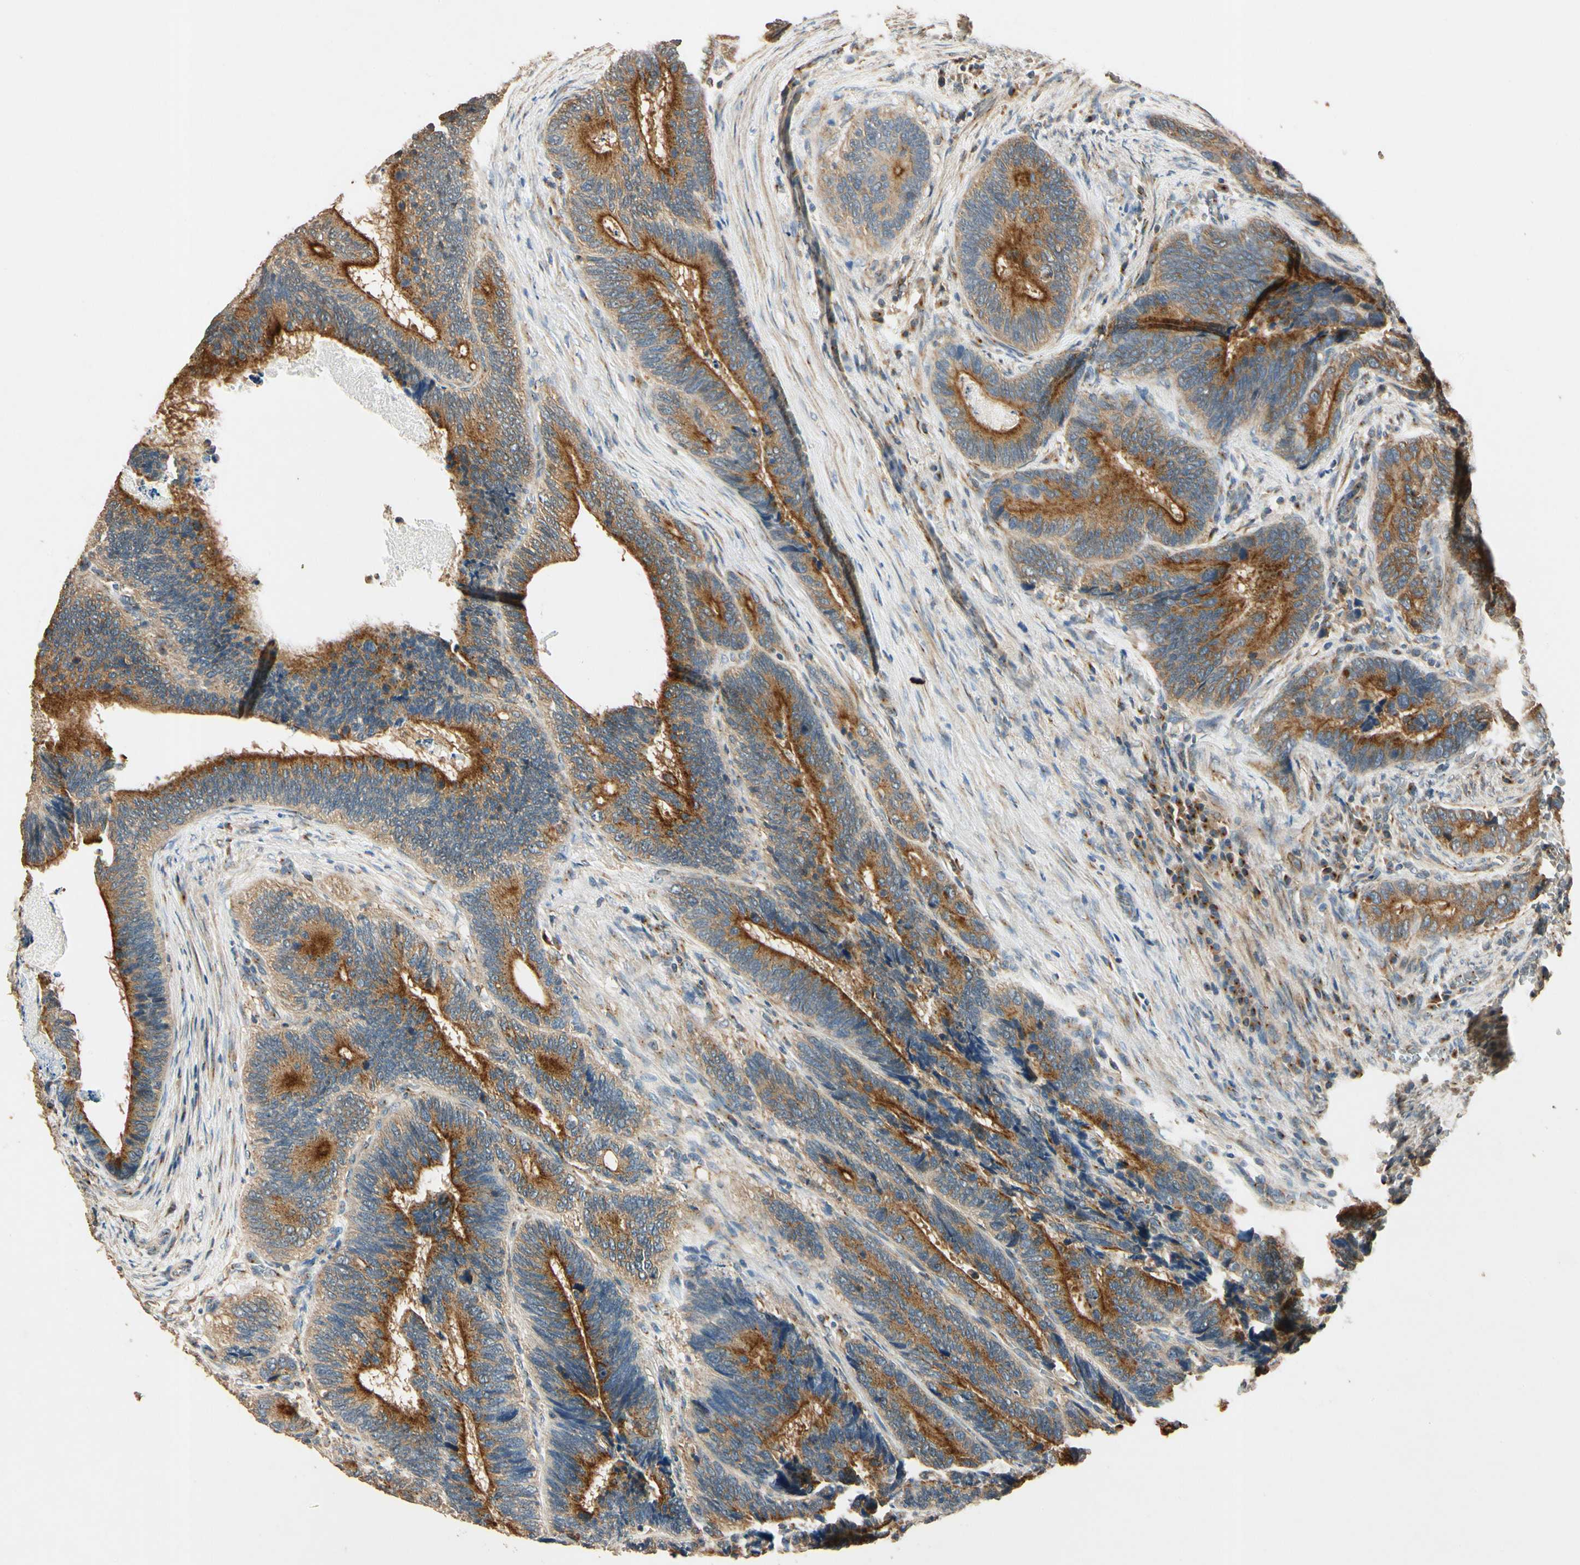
{"staining": {"intensity": "strong", "quantity": ">75%", "location": "cytoplasmic/membranous"}, "tissue": "colorectal cancer", "cell_type": "Tumor cells", "image_type": "cancer", "snomed": [{"axis": "morphology", "description": "Adenocarcinoma, NOS"}, {"axis": "topography", "description": "Colon"}], "caption": "This histopathology image reveals colorectal adenocarcinoma stained with immunohistochemistry (IHC) to label a protein in brown. The cytoplasmic/membranous of tumor cells show strong positivity for the protein. Nuclei are counter-stained blue.", "gene": "AKAP9", "patient": {"sex": "male", "age": 72}}